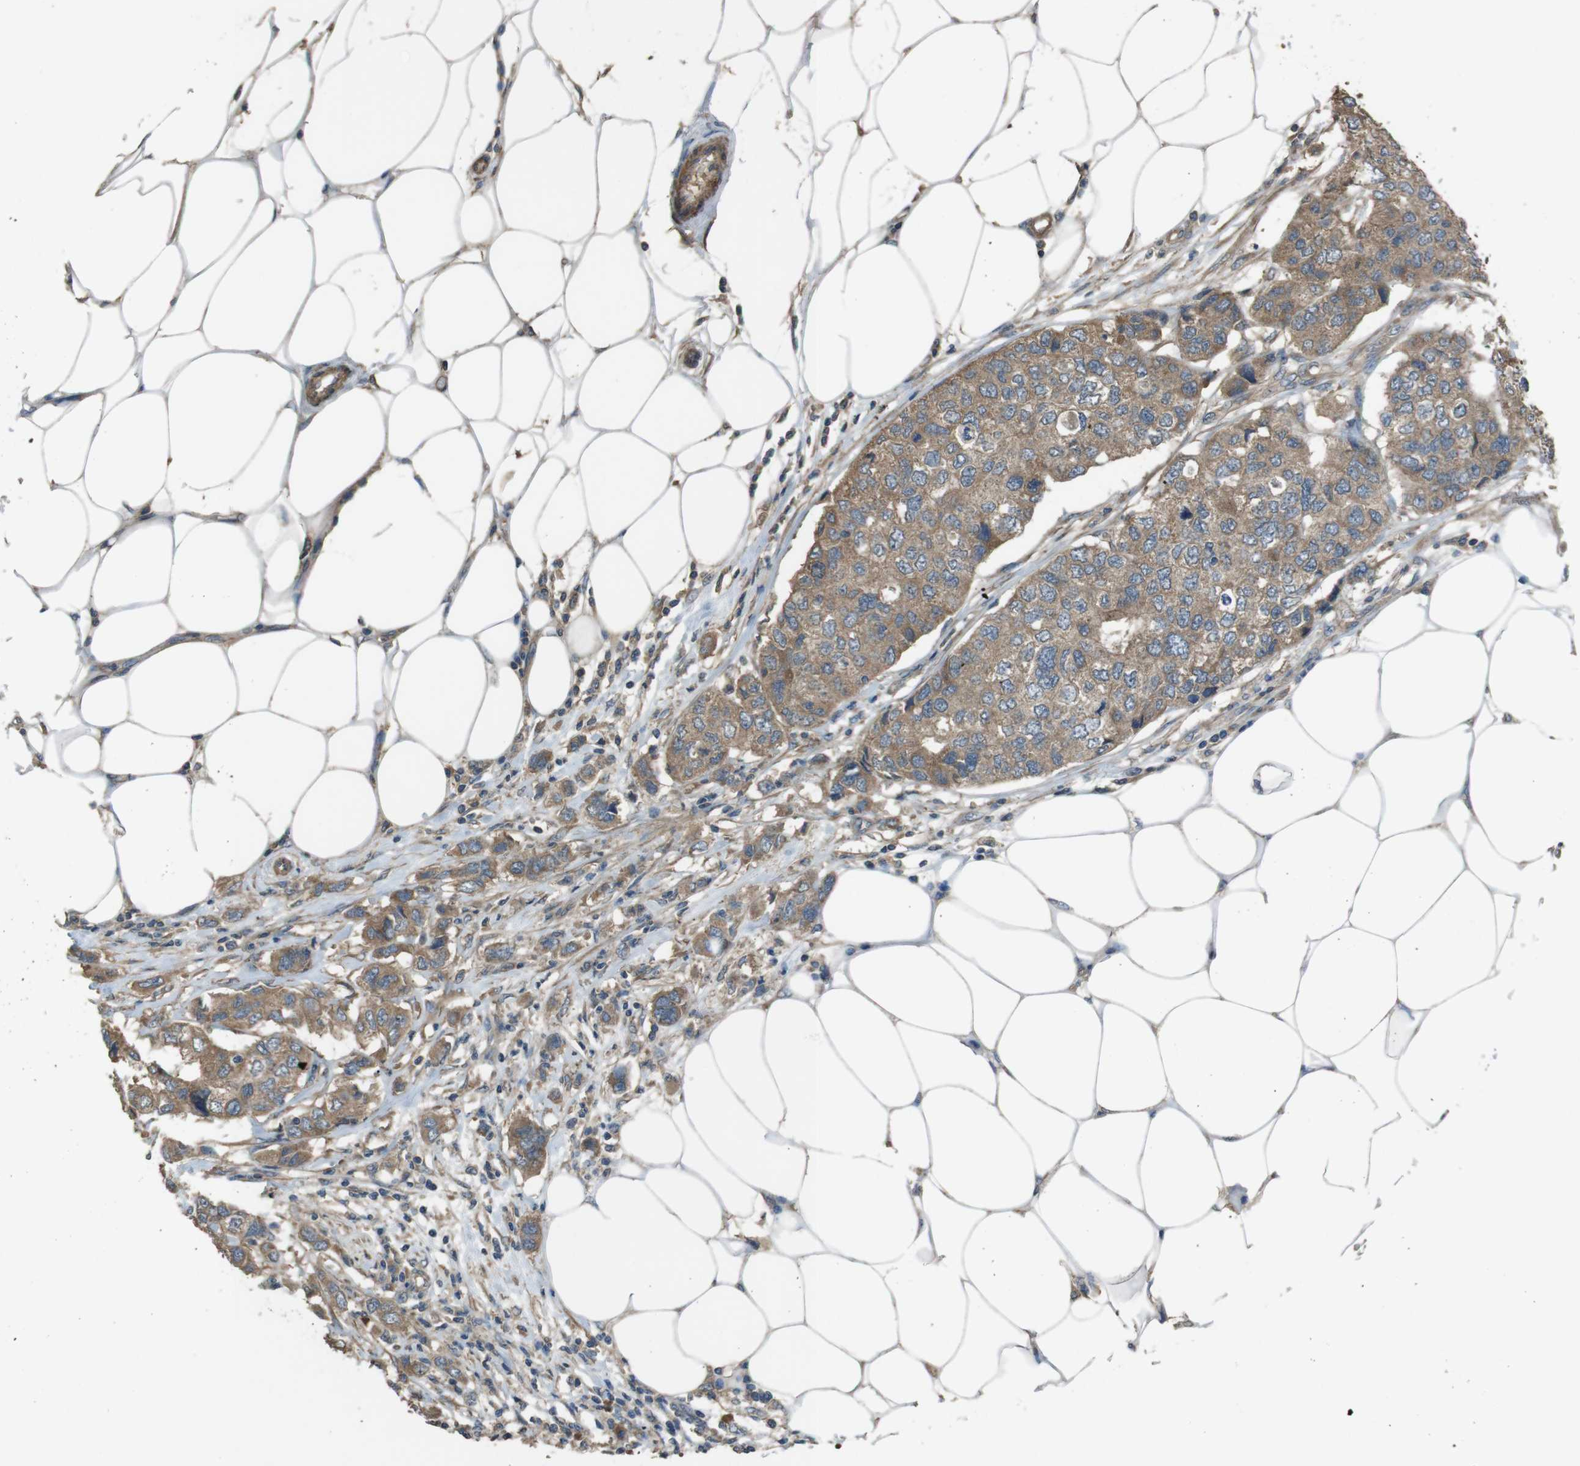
{"staining": {"intensity": "moderate", "quantity": ">75%", "location": "cytoplasmic/membranous"}, "tissue": "breast cancer", "cell_type": "Tumor cells", "image_type": "cancer", "snomed": [{"axis": "morphology", "description": "Duct carcinoma"}, {"axis": "topography", "description": "Breast"}], "caption": "High-magnification brightfield microscopy of breast cancer (invasive ductal carcinoma) stained with DAB (brown) and counterstained with hematoxylin (blue). tumor cells exhibit moderate cytoplasmic/membranous positivity is appreciated in approximately>75% of cells. (DAB (3,3'-diaminobenzidine) IHC, brown staining for protein, blue staining for nuclei).", "gene": "FUT2", "patient": {"sex": "female", "age": 50}}